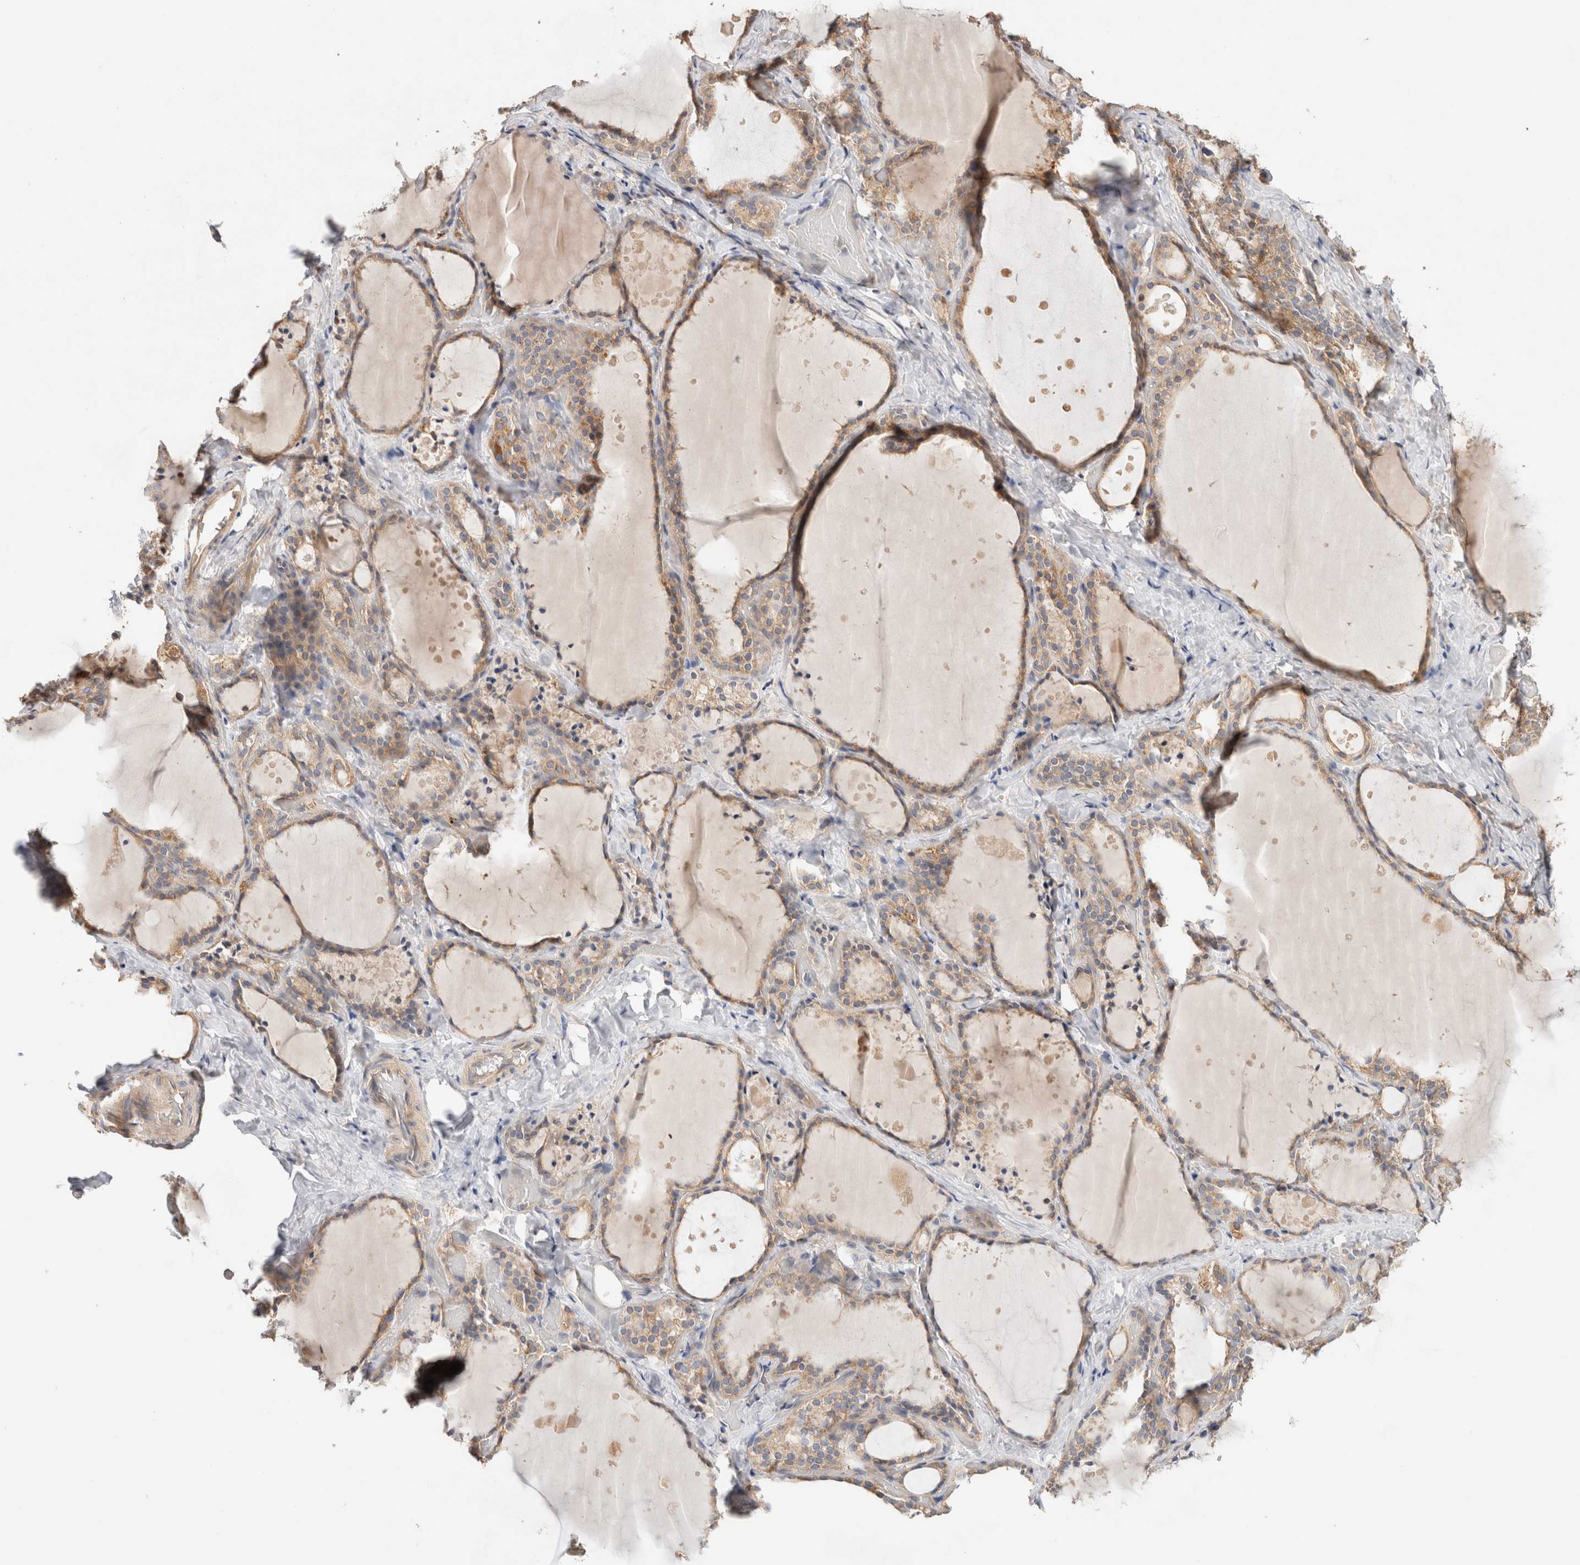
{"staining": {"intensity": "weak", "quantity": ">75%", "location": "cytoplasmic/membranous"}, "tissue": "thyroid gland", "cell_type": "Glandular cells", "image_type": "normal", "snomed": [{"axis": "morphology", "description": "Normal tissue, NOS"}, {"axis": "topography", "description": "Thyroid gland"}], "caption": "DAB (3,3'-diaminobenzidine) immunohistochemical staining of normal human thyroid gland displays weak cytoplasmic/membranous protein staining in about >75% of glandular cells.", "gene": "B3GNTL1", "patient": {"sex": "female", "age": 44}}